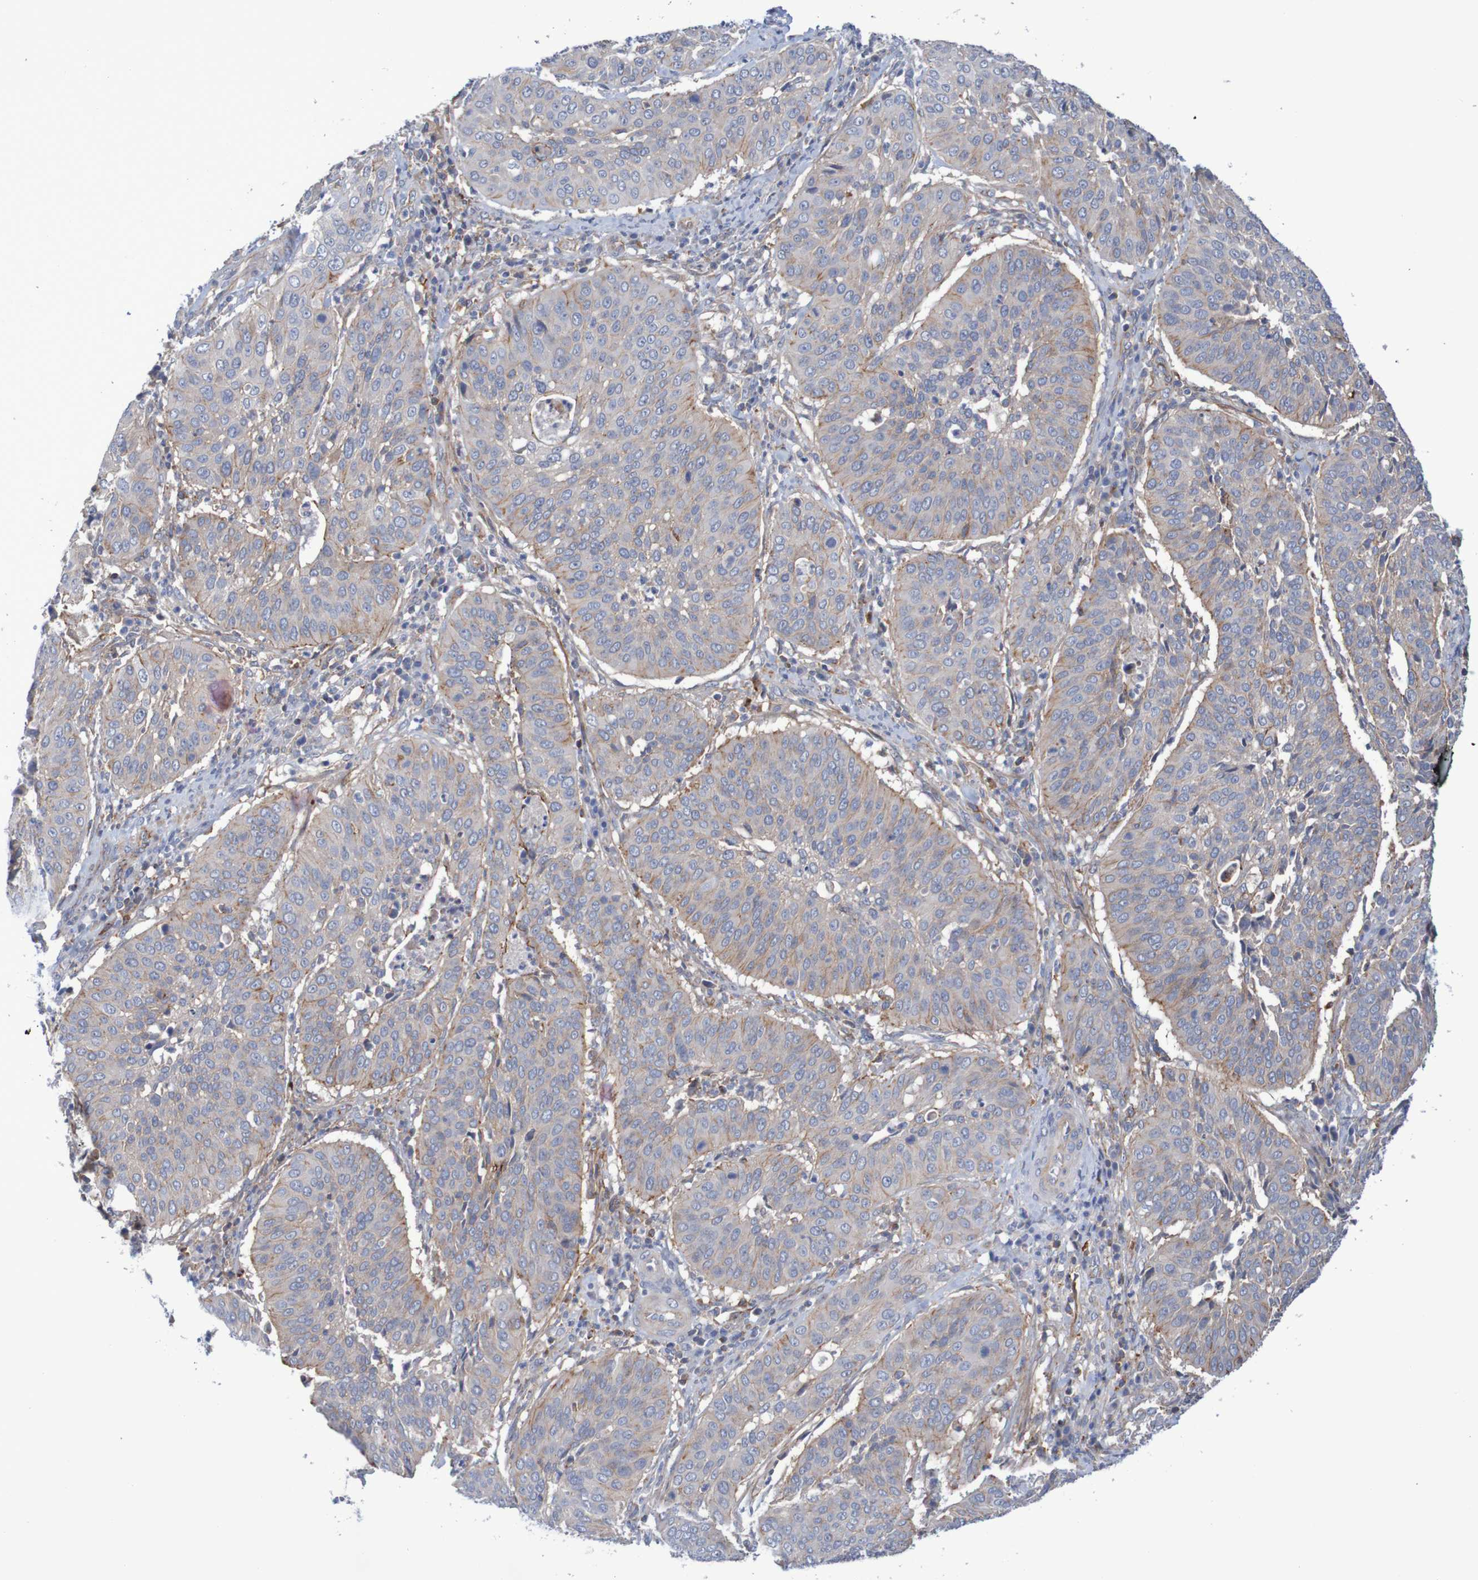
{"staining": {"intensity": "moderate", "quantity": "<25%", "location": "cytoplasmic/membranous"}, "tissue": "cervical cancer", "cell_type": "Tumor cells", "image_type": "cancer", "snomed": [{"axis": "morphology", "description": "Normal tissue, NOS"}, {"axis": "morphology", "description": "Squamous cell carcinoma, NOS"}, {"axis": "topography", "description": "Cervix"}], "caption": "Squamous cell carcinoma (cervical) stained for a protein (brown) demonstrates moderate cytoplasmic/membranous positive expression in about <25% of tumor cells.", "gene": "NECTIN2", "patient": {"sex": "female", "age": 39}}